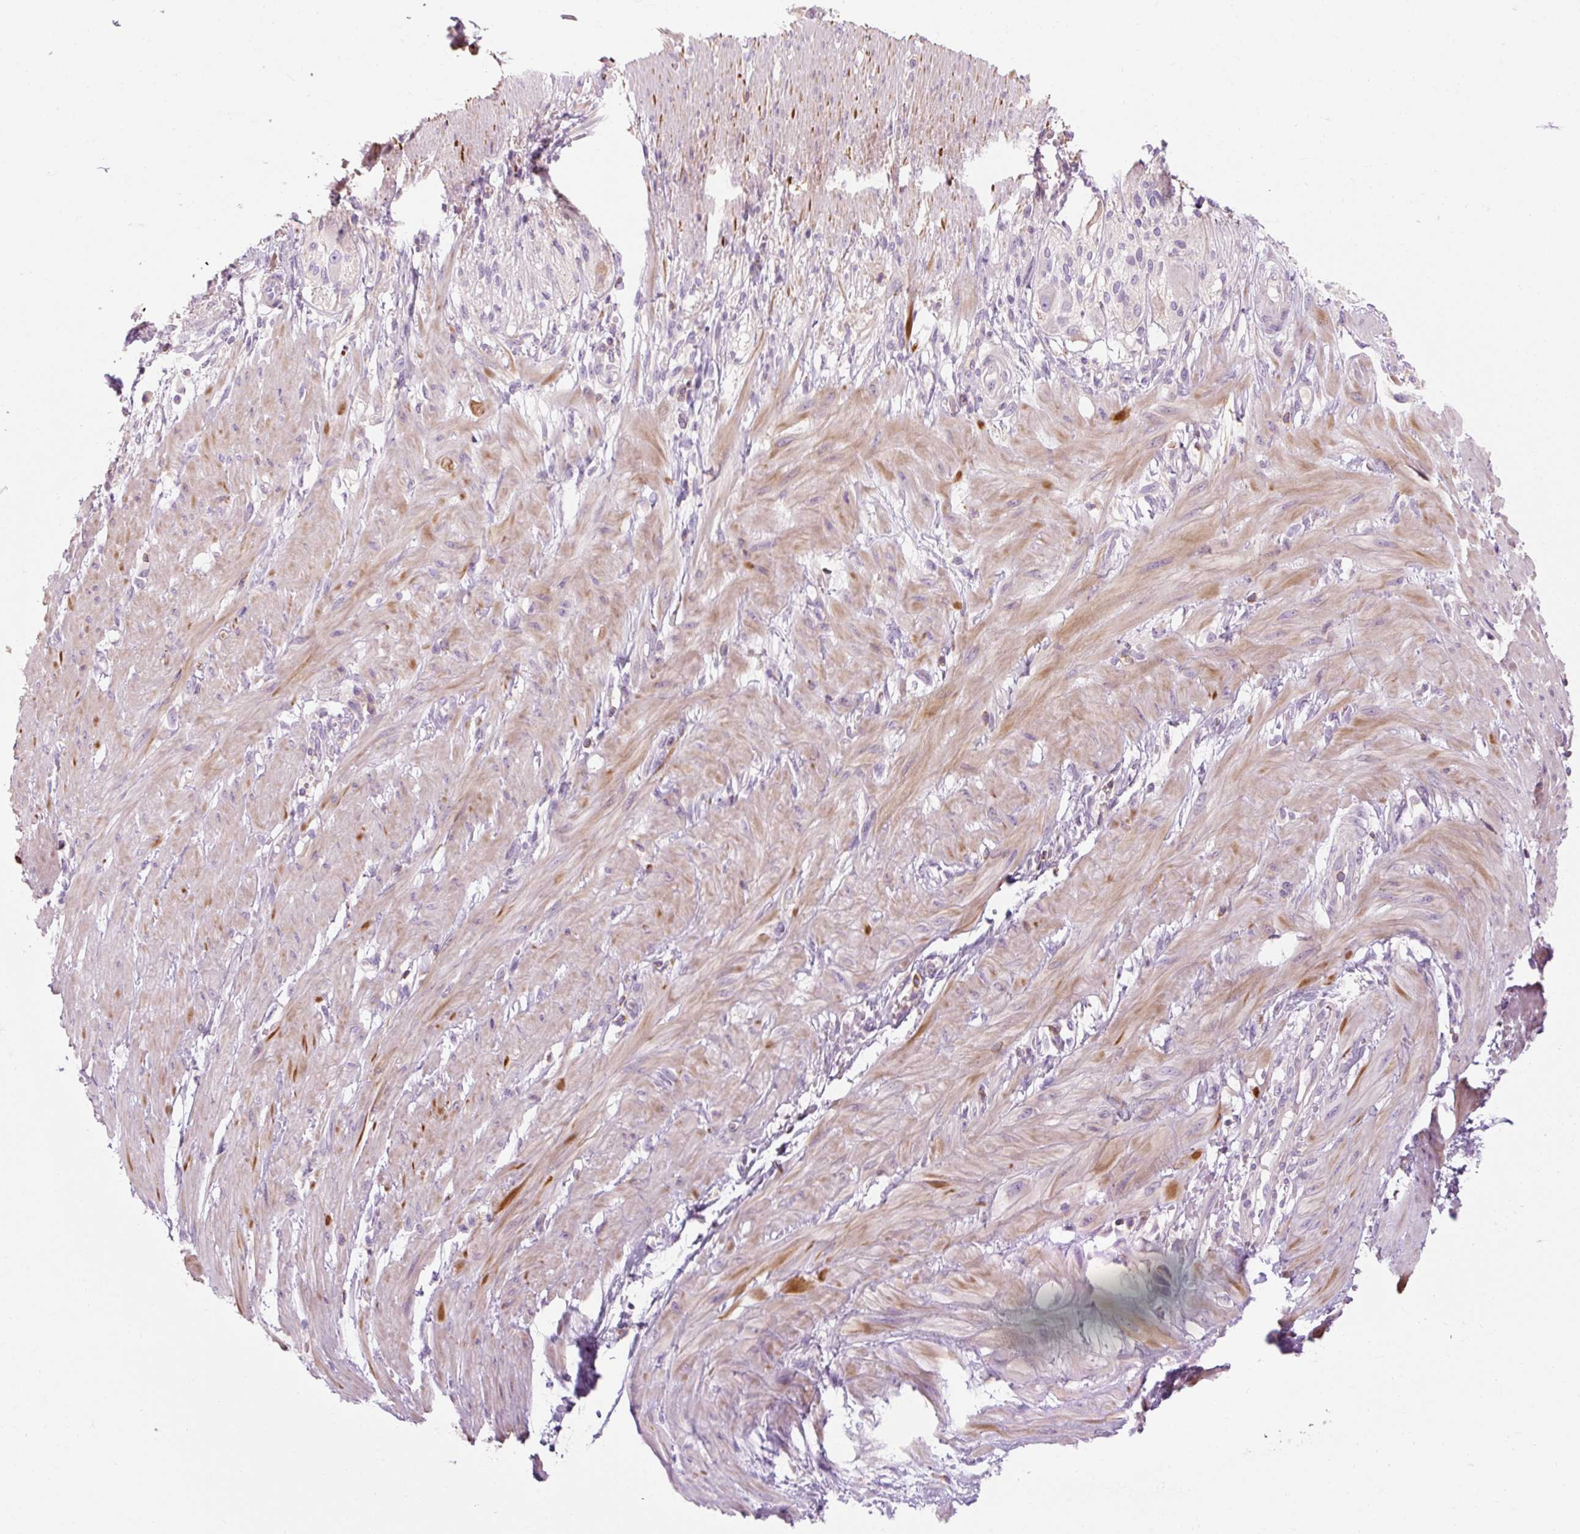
{"staining": {"intensity": "negative", "quantity": "none", "location": "none"}, "tissue": "pancreatic cancer", "cell_type": "Tumor cells", "image_type": "cancer", "snomed": [{"axis": "morphology", "description": "Adenocarcinoma, NOS"}, {"axis": "topography", "description": "Pancreas"}], "caption": "Photomicrograph shows no significant protein expression in tumor cells of pancreatic cancer.", "gene": "TIGD2", "patient": {"sex": "male", "age": 68}}